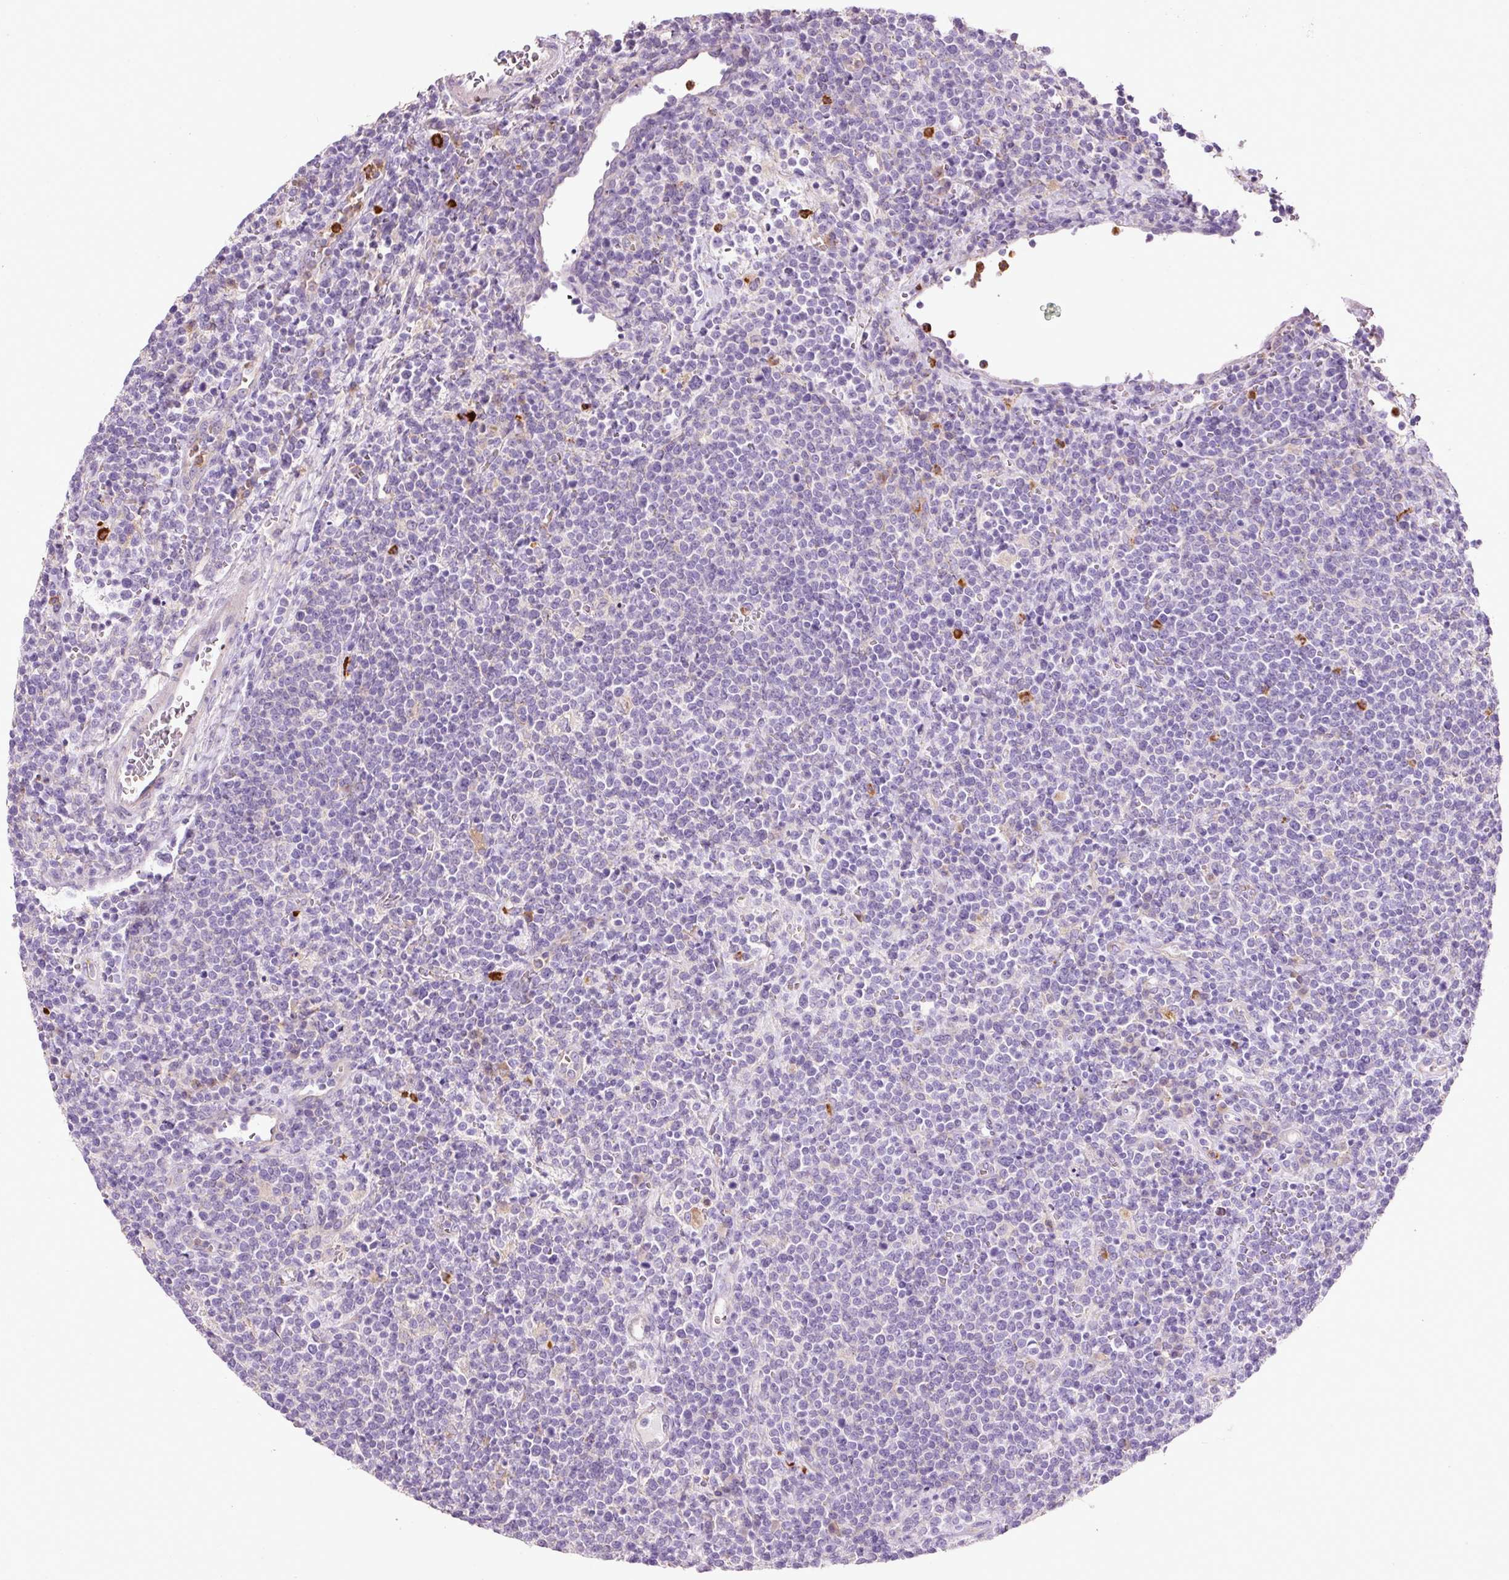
{"staining": {"intensity": "negative", "quantity": "none", "location": "none"}, "tissue": "lymphoma", "cell_type": "Tumor cells", "image_type": "cancer", "snomed": [{"axis": "morphology", "description": "Malignant lymphoma, non-Hodgkin's type, High grade"}, {"axis": "topography", "description": "Lymph node"}], "caption": "Immunohistochemistry (IHC) of malignant lymphoma, non-Hodgkin's type (high-grade) exhibits no staining in tumor cells. Nuclei are stained in blue.", "gene": "TMC8", "patient": {"sex": "male", "age": 61}}